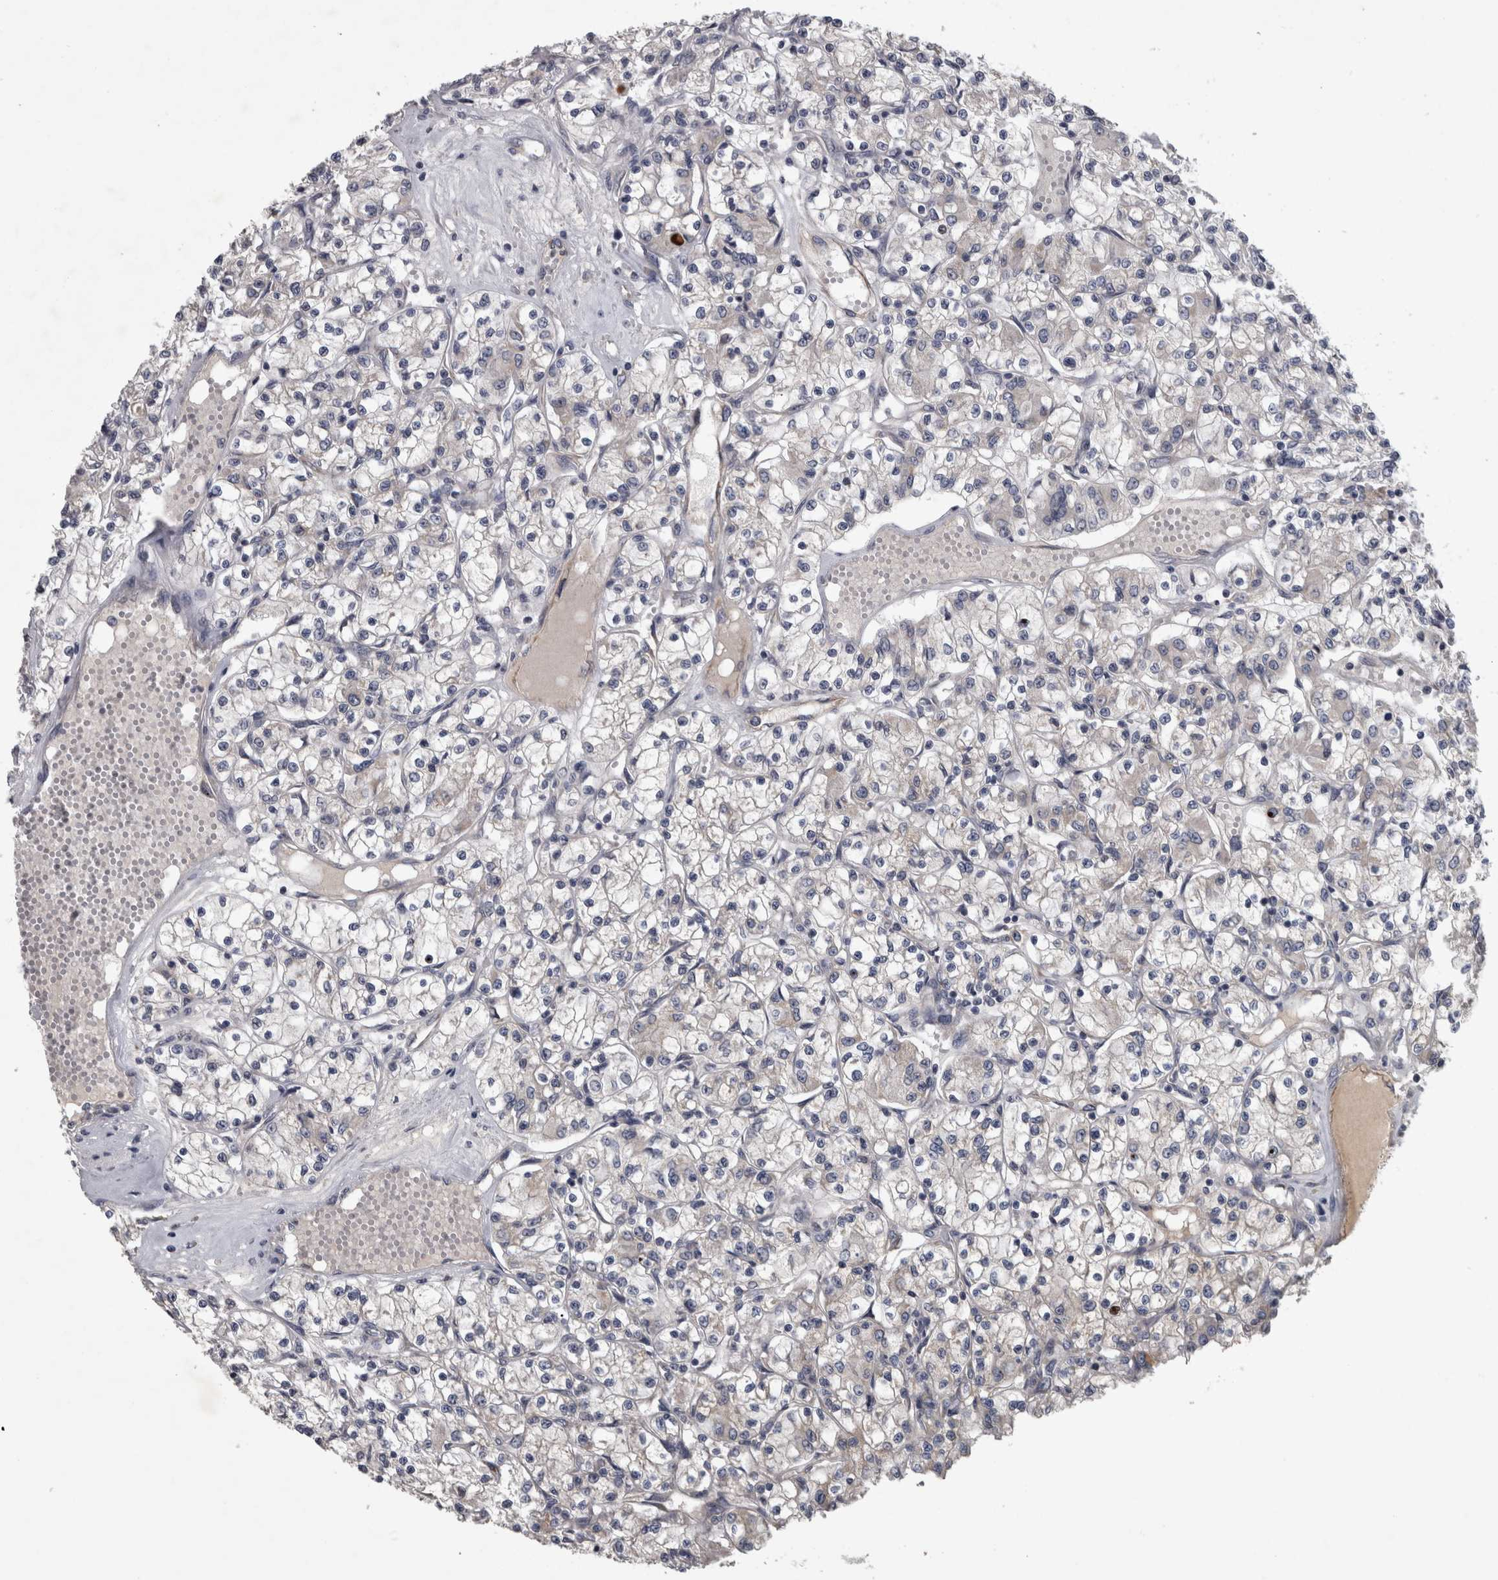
{"staining": {"intensity": "negative", "quantity": "none", "location": "none"}, "tissue": "renal cancer", "cell_type": "Tumor cells", "image_type": "cancer", "snomed": [{"axis": "morphology", "description": "Adenocarcinoma, NOS"}, {"axis": "topography", "description": "Kidney"}], "caption": "Tumor cells show no significant protein positivity in renal cancer (adenocarcinoma).", "gene": "DBT", "patient": {"sex": "female", "age": 59}}